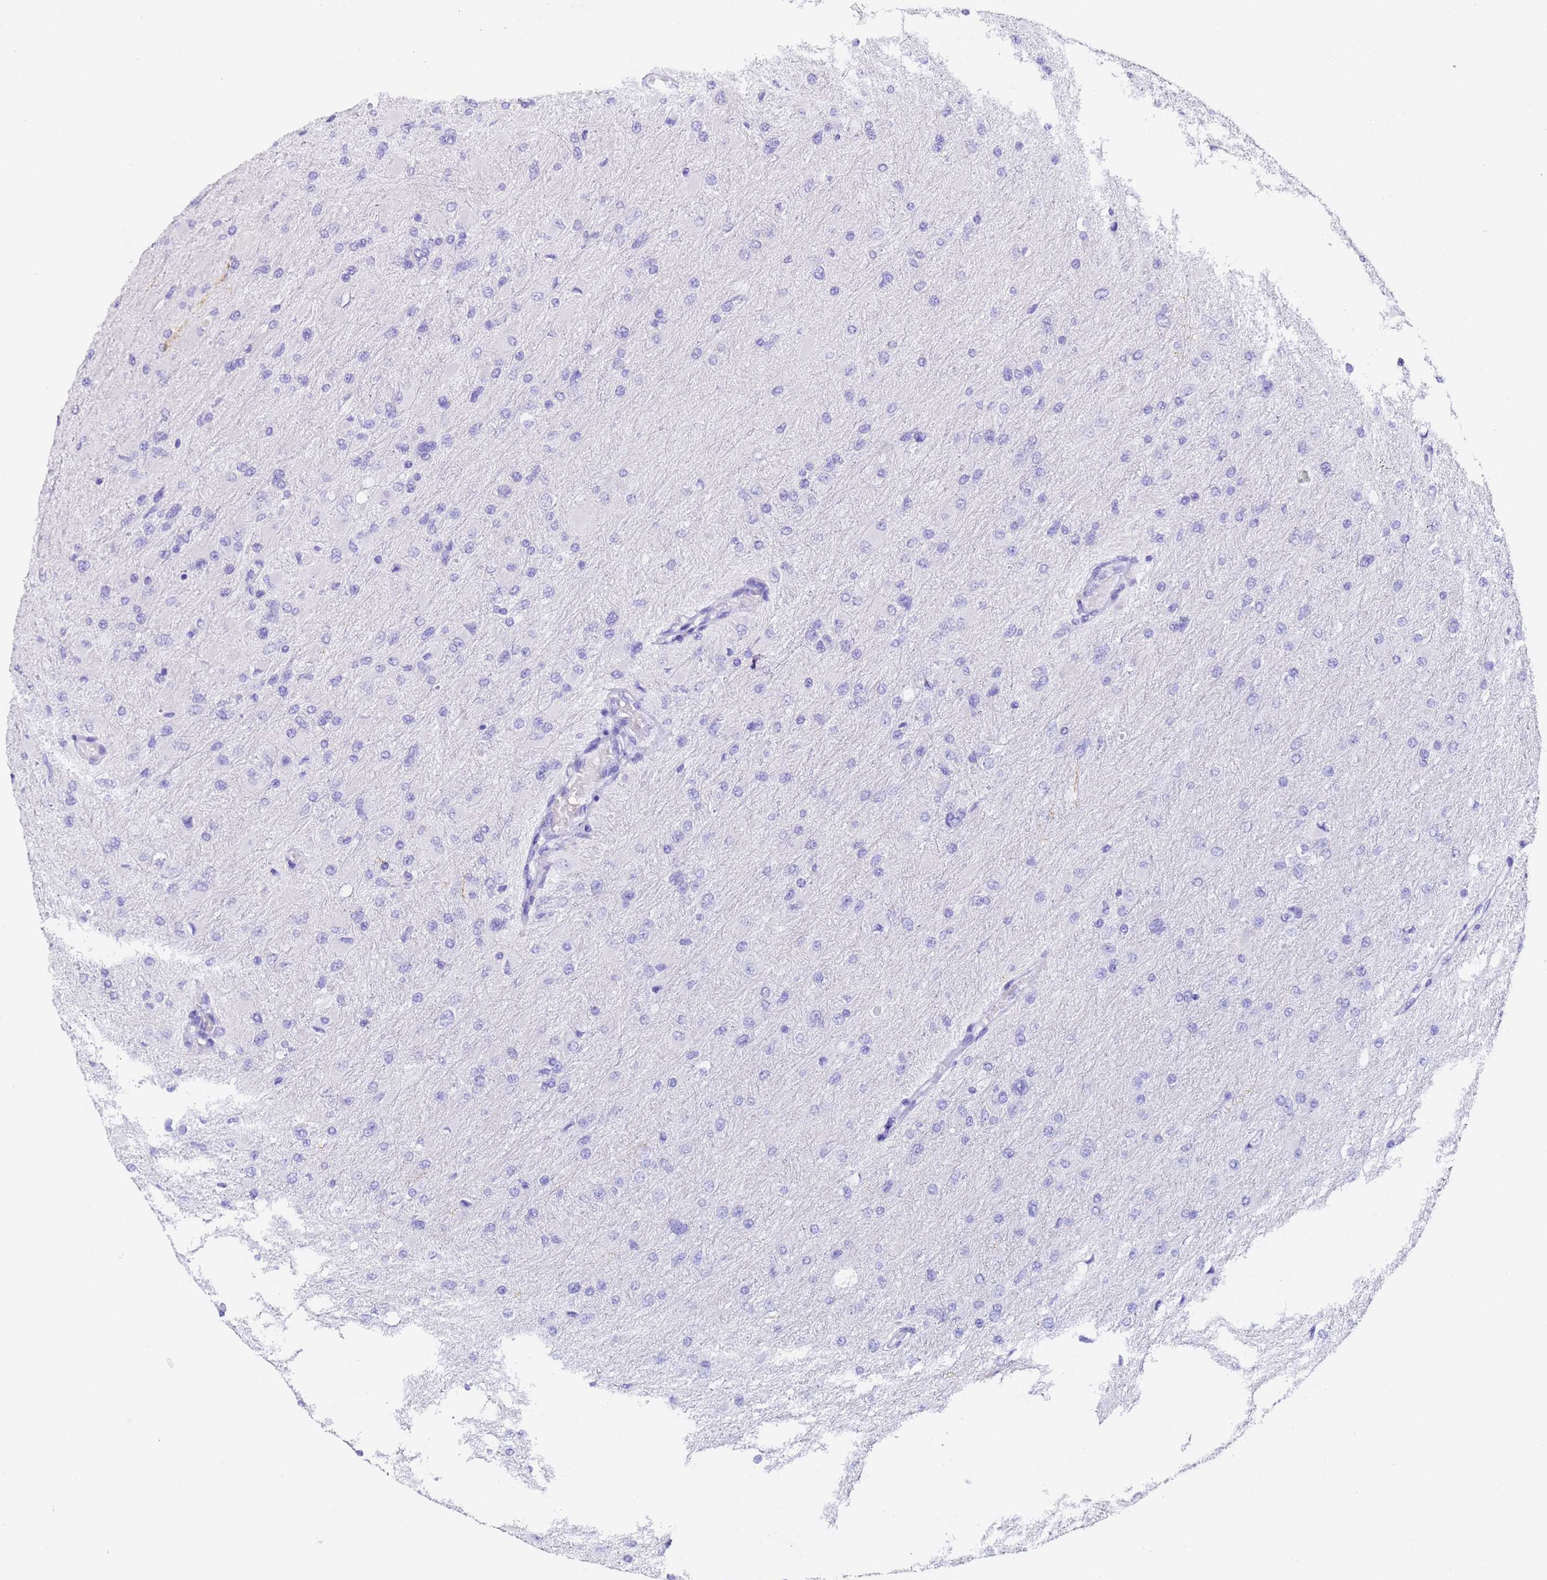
{"staining": {"intensity": "negative", "quantity": "none", "location": "none"}, "tissue": "glioma", "cell_type": "Tumor cells", "image_type": "cancer", "snomed": [{"axis": "morphology", "description": "Glioma, malignant, High grade"}, {"axis": "topography", "description": "Cerebral cortex"}], "caption": "Tumor cells show no significant protein positivity in malignant high-grade glioma.", "gene": "GABRA1", "patient": {"sex": "female", "age": 36}}